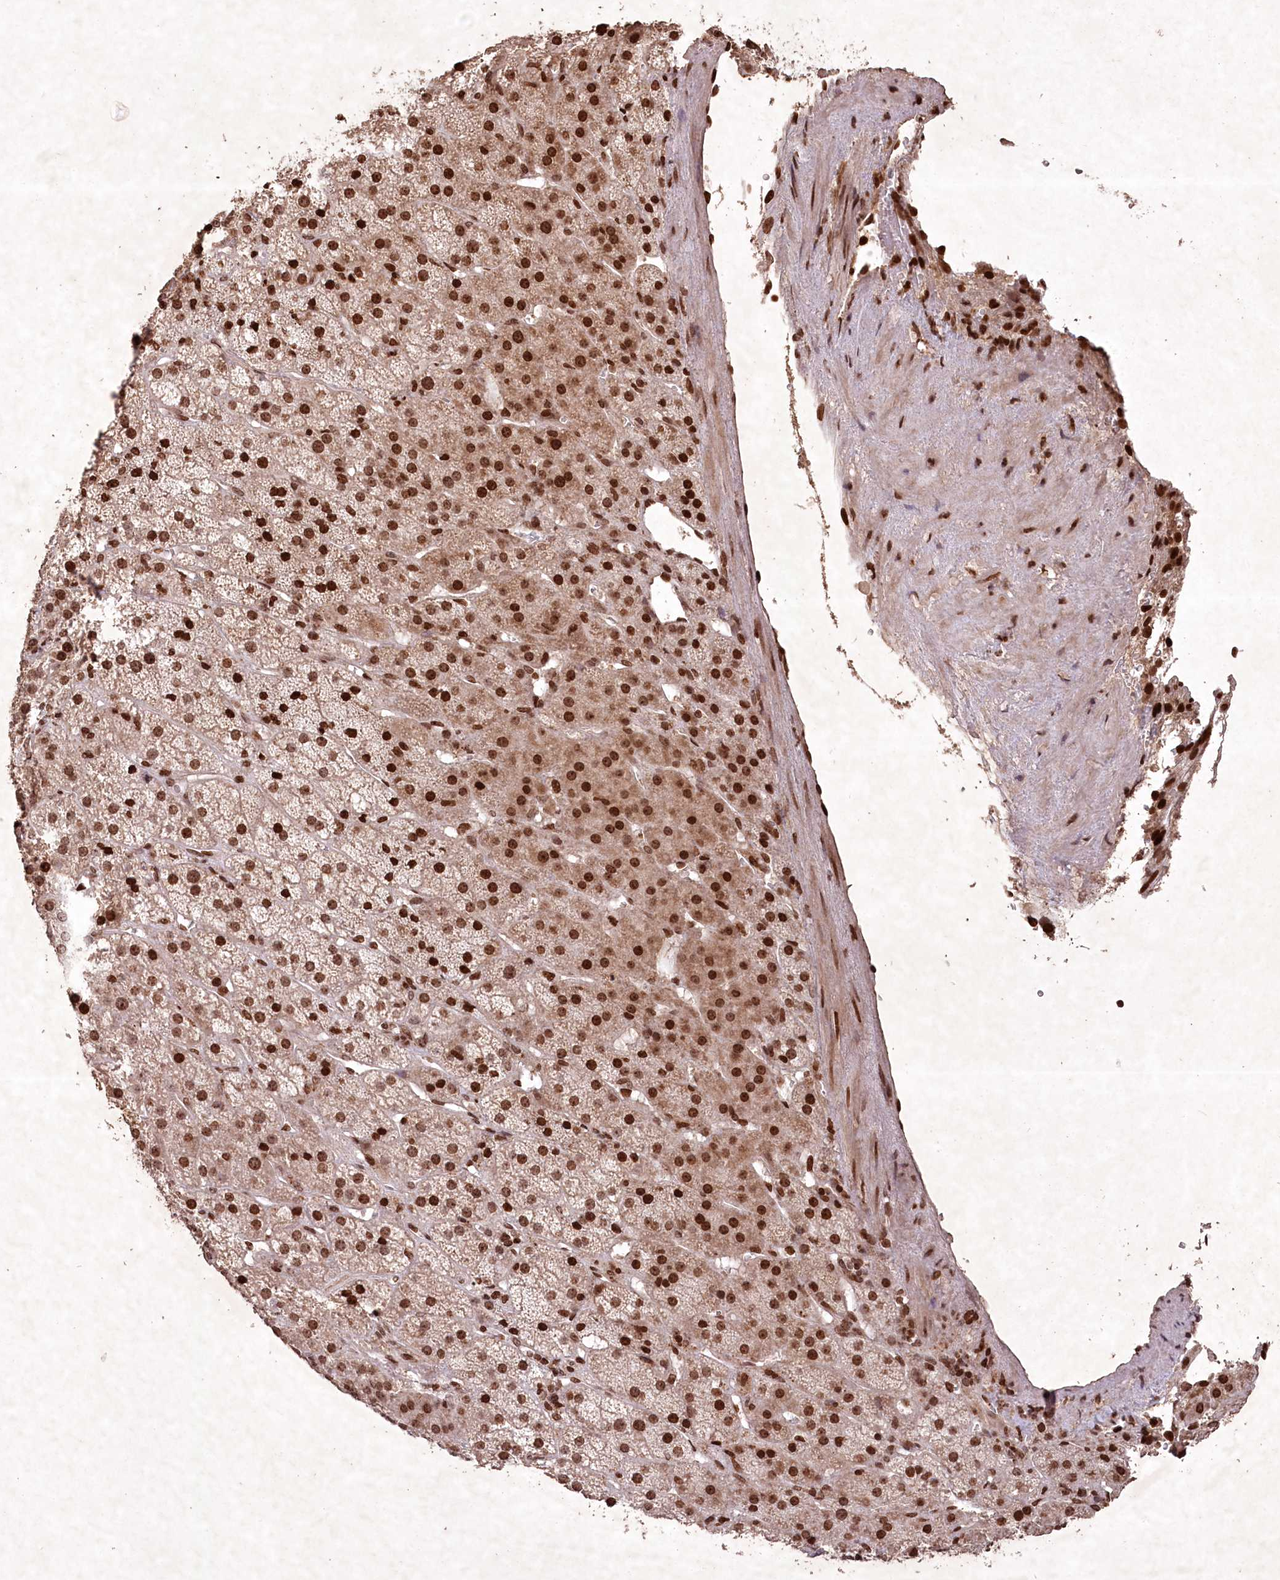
{"staining": {"intensity": "strong", "quantity": ">75%", "location": "cytoplasmic/membranous,nuclear"}, "tissue": "adrenal gland", "cell_type": "Glandular cells", "image_type": "normal", "snomed": [{"axis": "morphology", "description": "Normal tissue, NOS"}, {"axis": "topography", "description": "Adrenal gland"}], "caption": "Protein staining exhibits strong cytoplasmic/membranous,nuclear staining in about >75% of glandular cells in unremarkable adrenal gland.", "gene": "CCSER2", "patient": {"sex": "female", "age": 57}}